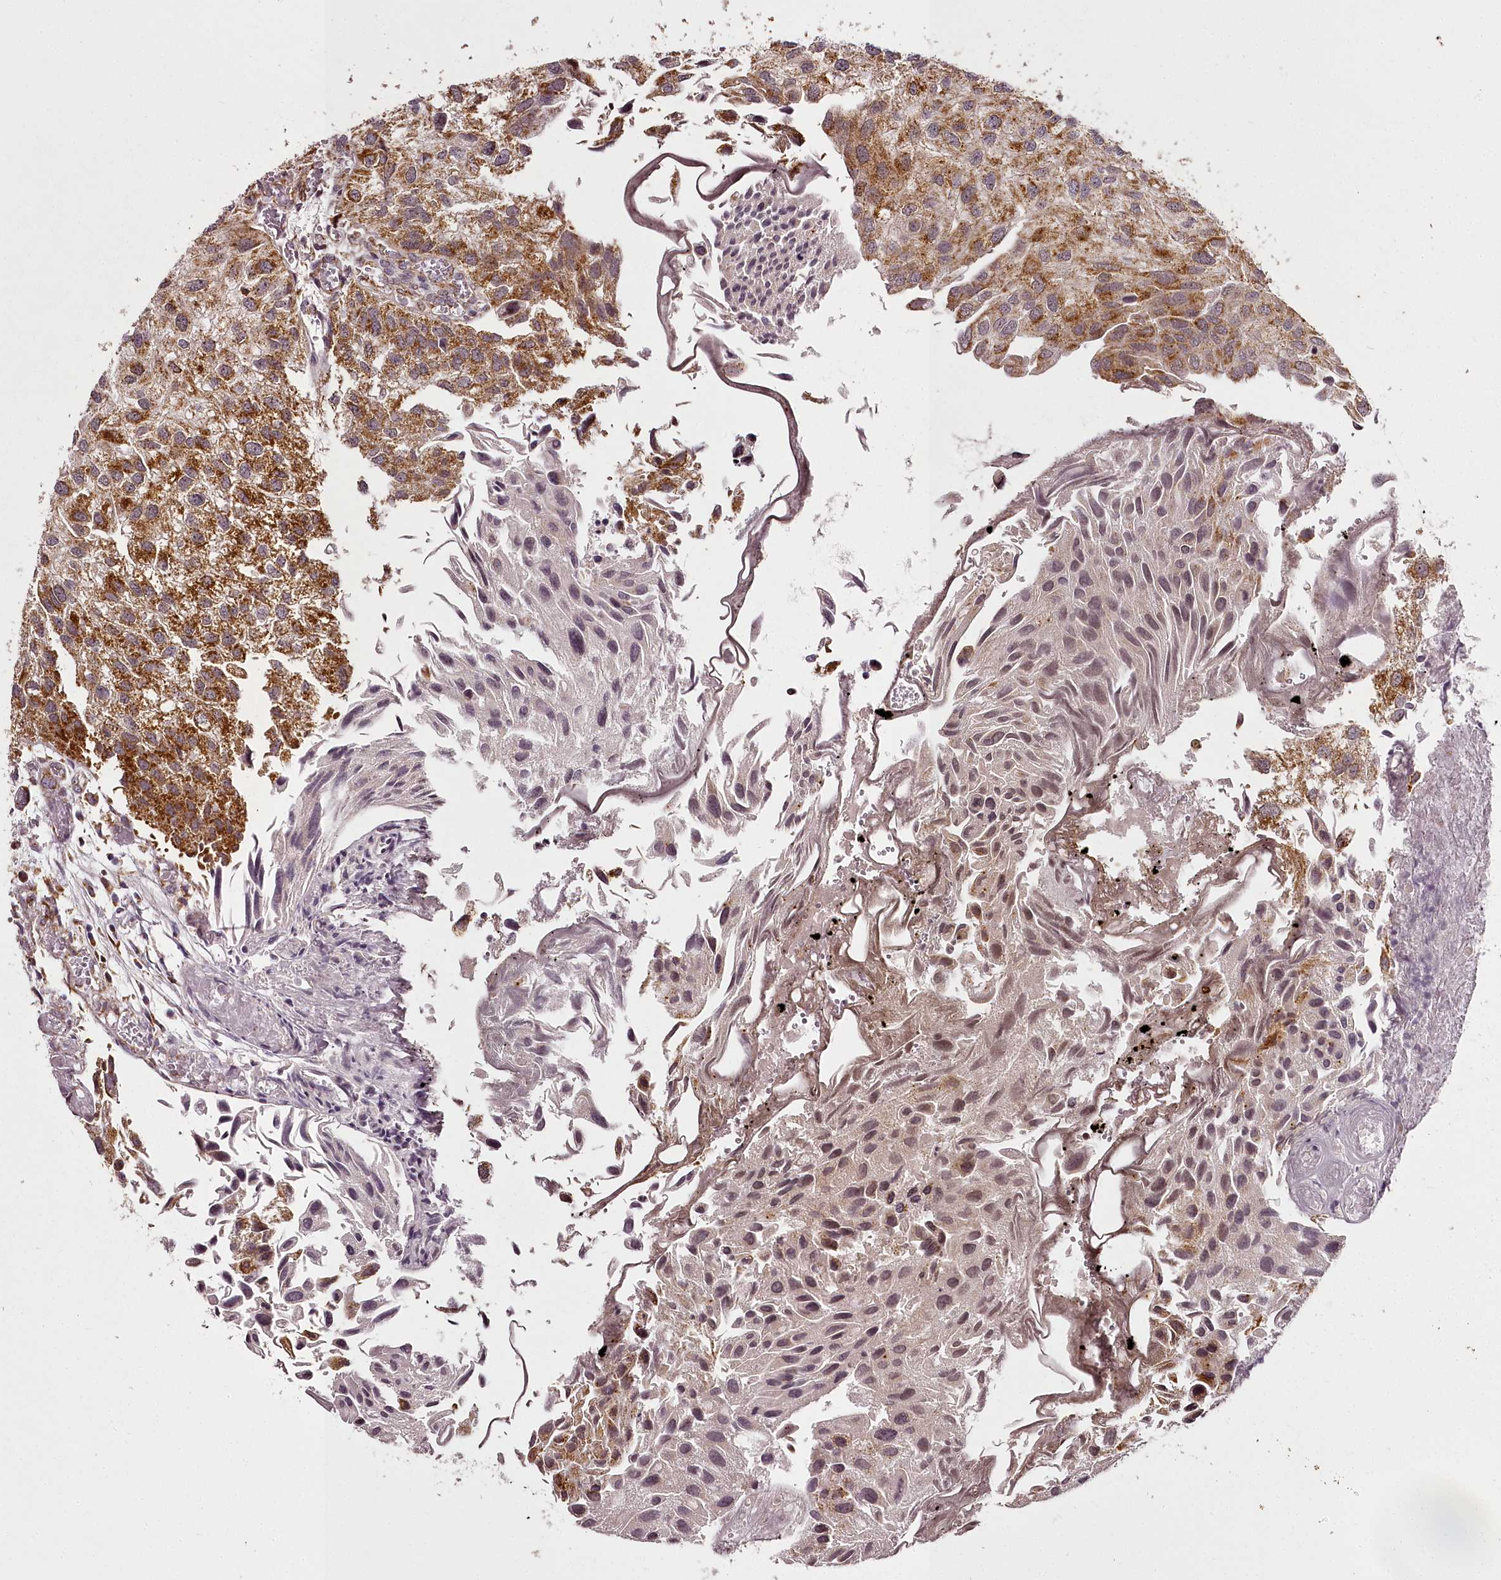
{"staining": {"intensity": "strong", "quantity": "25%-75%", "location": "cytoplasmic/membranous"}, "tissue": "urothelial cancer", "cell_type": "Tumor cells", "image_type": "cancer", "snomed": [{"axis": "morphology", "description": "Urothelial carcinoma, Low grade"}, {"axis": "topography", "description": "Urinary bladder"}], "caption": "About 25%-75% of tumor cells in human low-grade urothelial carcinoma show strong cytoplasmic/membranous protein staining as visualized by brown immunohistochemical staining.", "gene": "CHCHD2", "patient": {"sex": "female", "age": 89}}